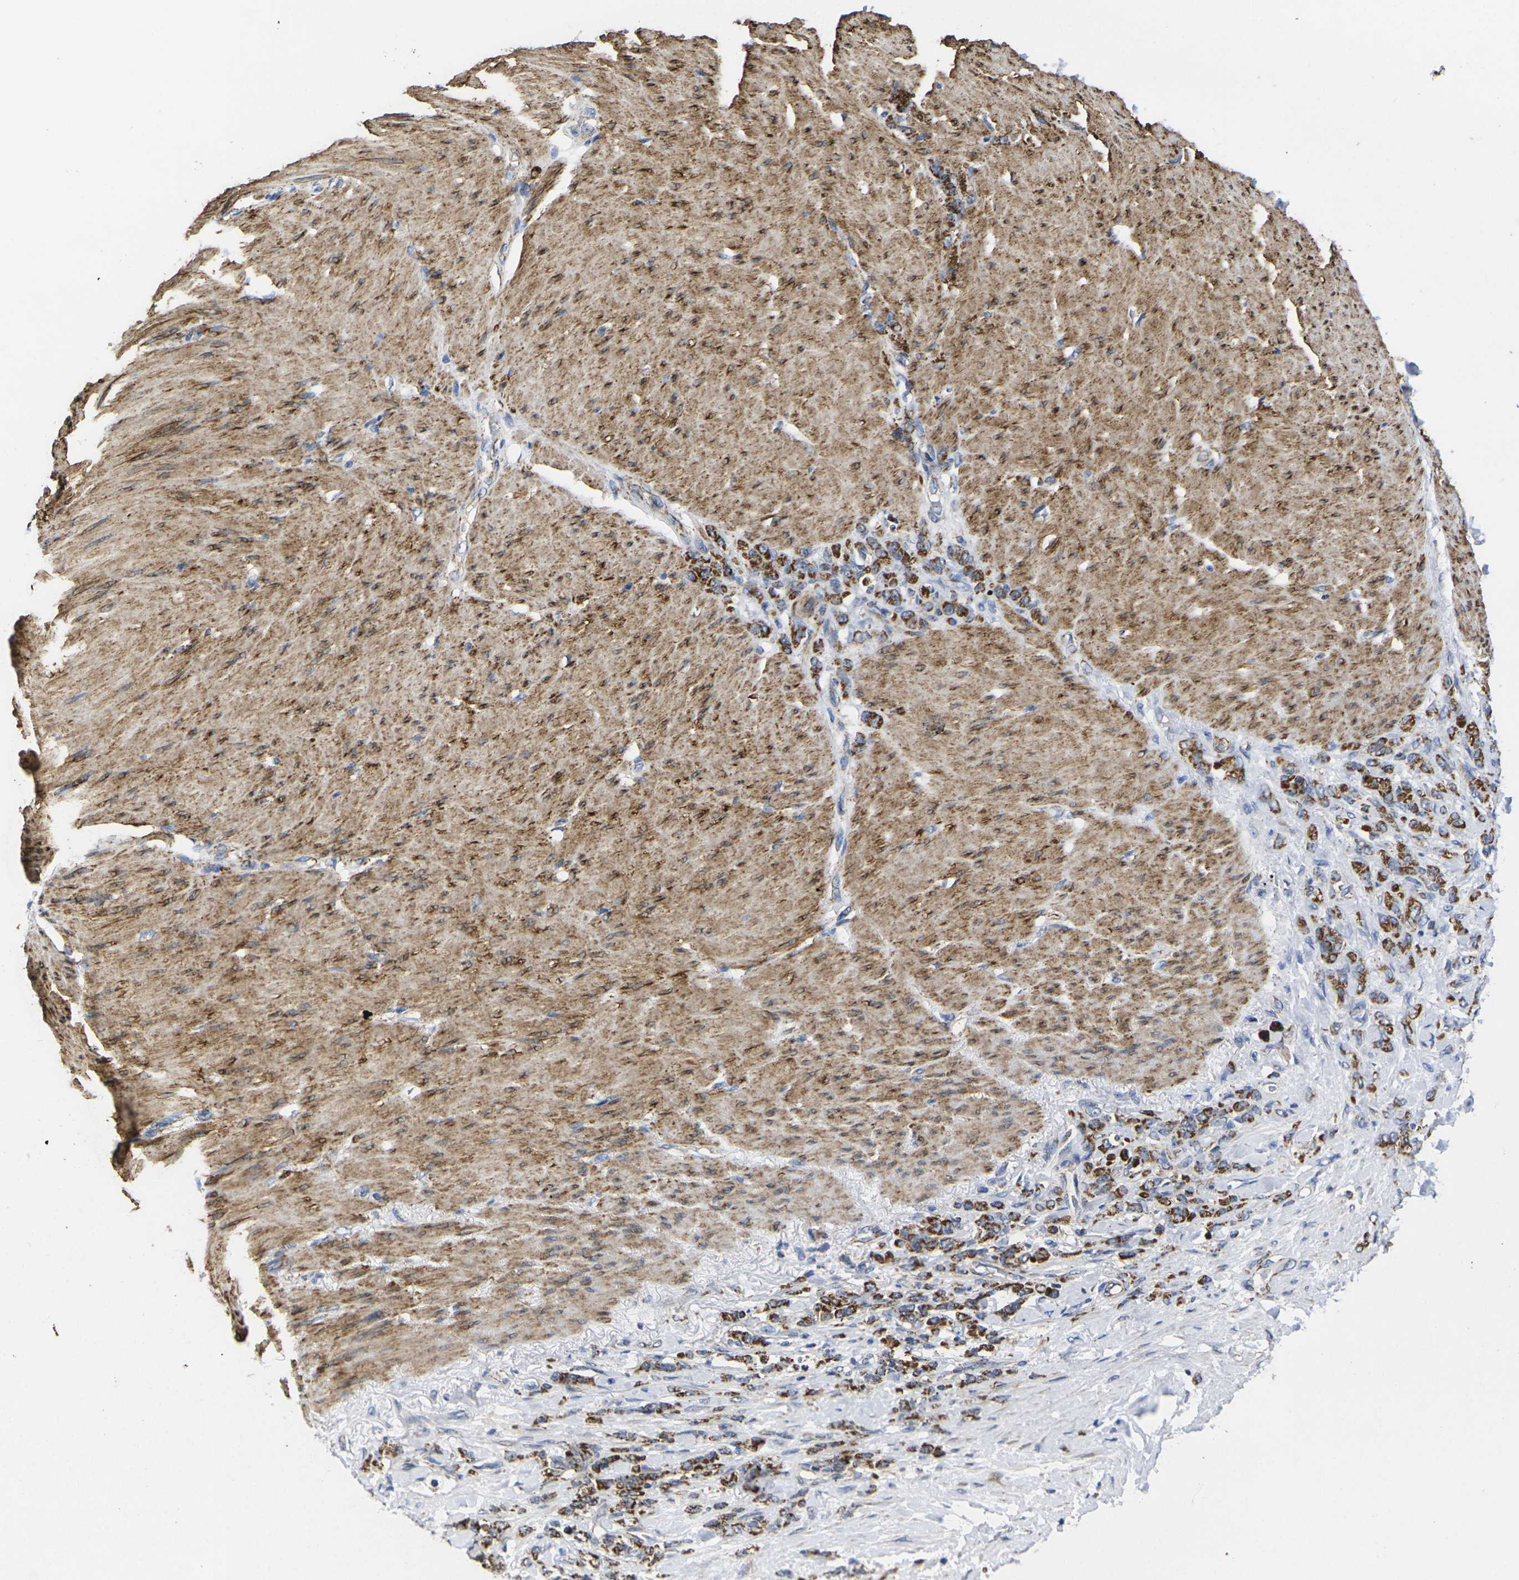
{"staining": {"intensity": "strong", "quantity": ">75%", "location": "cytoplasmic/membranous"}, "tissue": "stomach cancer", "cell_type": "Tumor cells", "image_type": "cancer", "snomed": [{"axis": "morphology", "description": "Adenocarcinoma, NOS"}, {"axis": "topography", "description": "Stomach"}], "caption": "The photomicrograph reveals staining of stomach cancer (adenocarcinoma), revealing strong cytoplasmic/membranous protein staining (brown color) within tumor cells.", "gene": "P2RY11", "patient": {"sex": "male", "age": 82}}